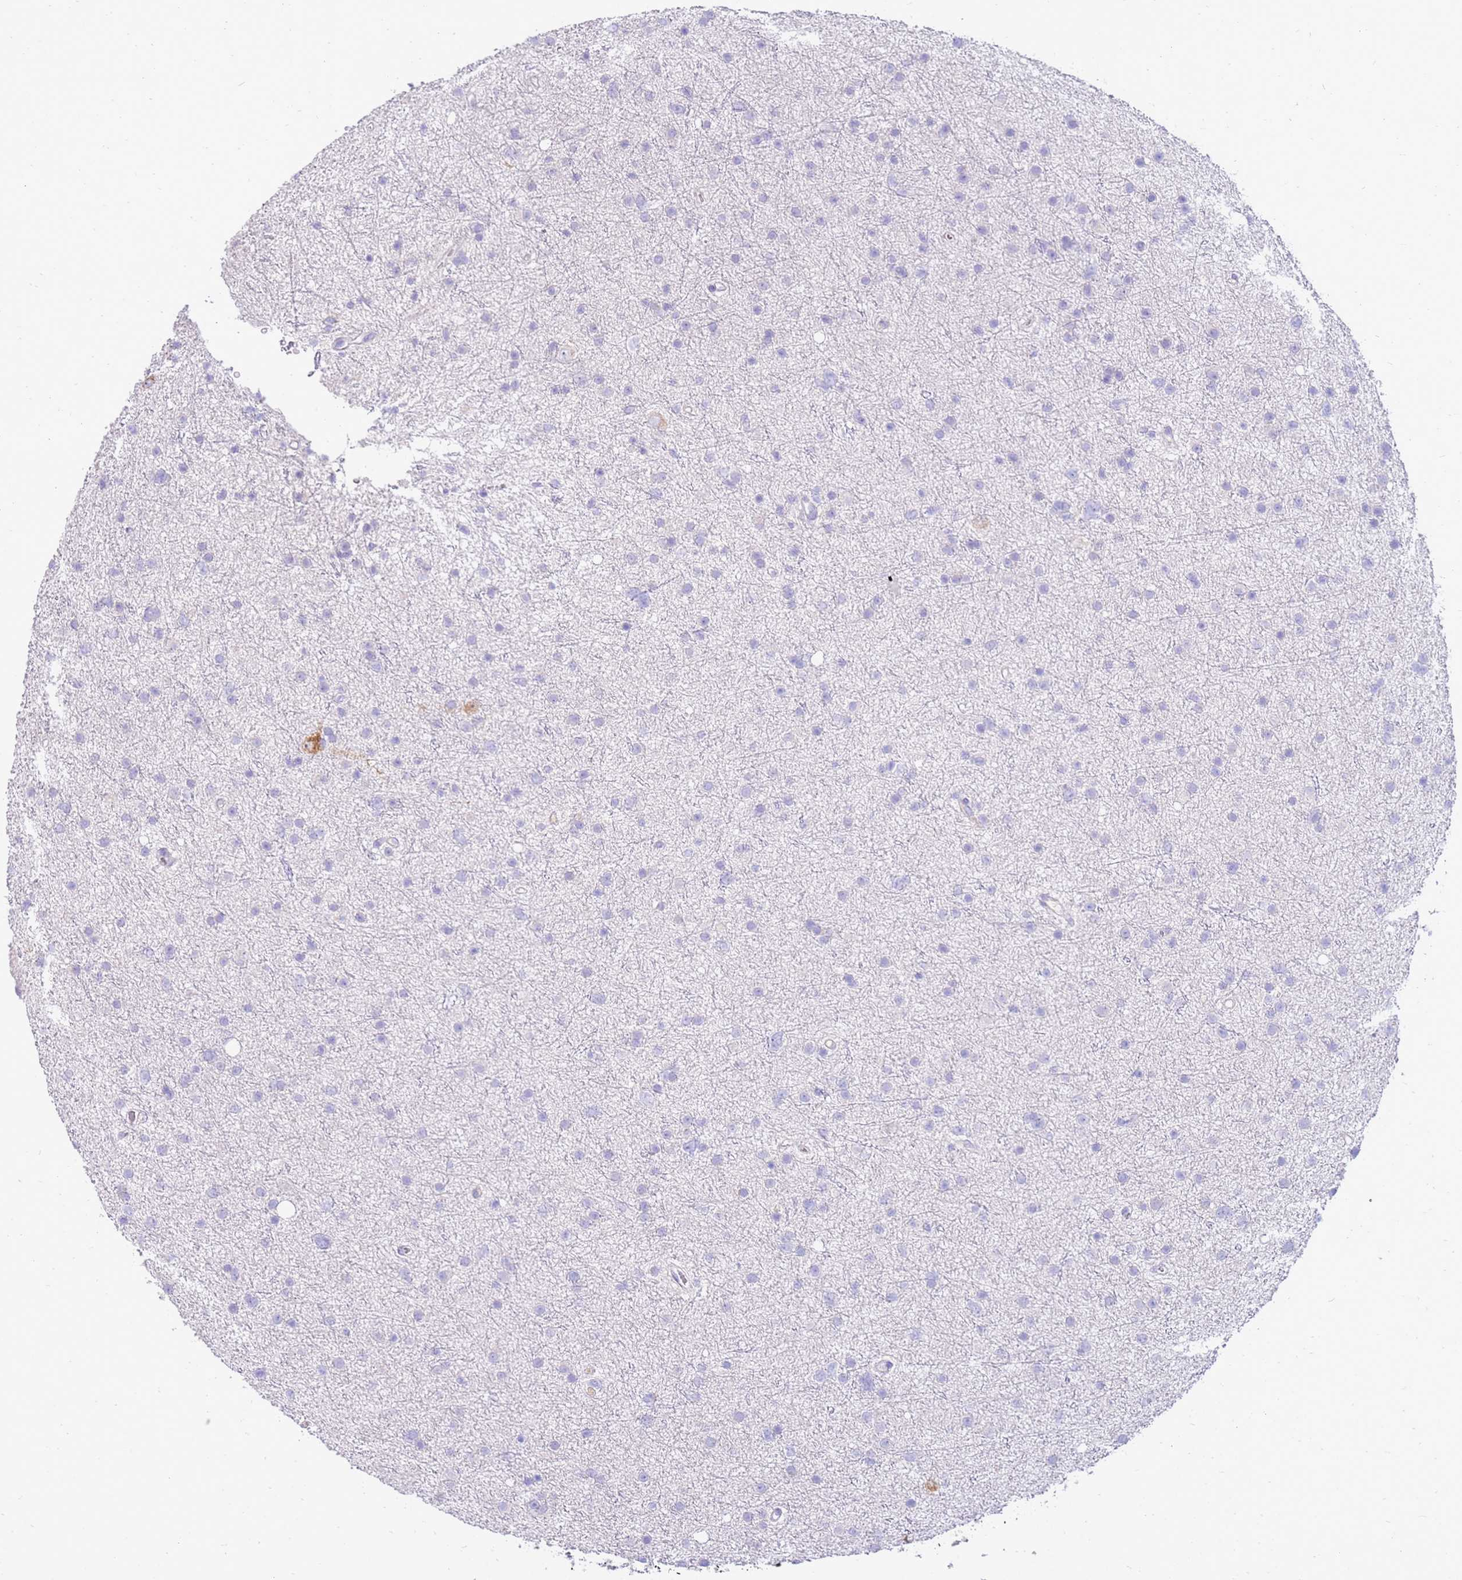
{"staining": {"intensity": "negative", "quantity": "none", "location": "none"}, "tissue": "glioma", "cell_type": "Tumor cells", "image_type": "cancer", "snomed": [{"axis": "morphology", "description": "Glioma, malignant, Low grade"}, {"axis": "topography", "description": "Cerebral cortex"}], "caption": "A high-resolution histopathology image shows immunohistochemistry (IHC) staining of glioma, which displays no significant positivity in tumor cells. (Immunohistochemistry, brightfield microscopy, high magnification).", "gene": "EVPLL", "patient": {"sex": "female", "age": 39}}